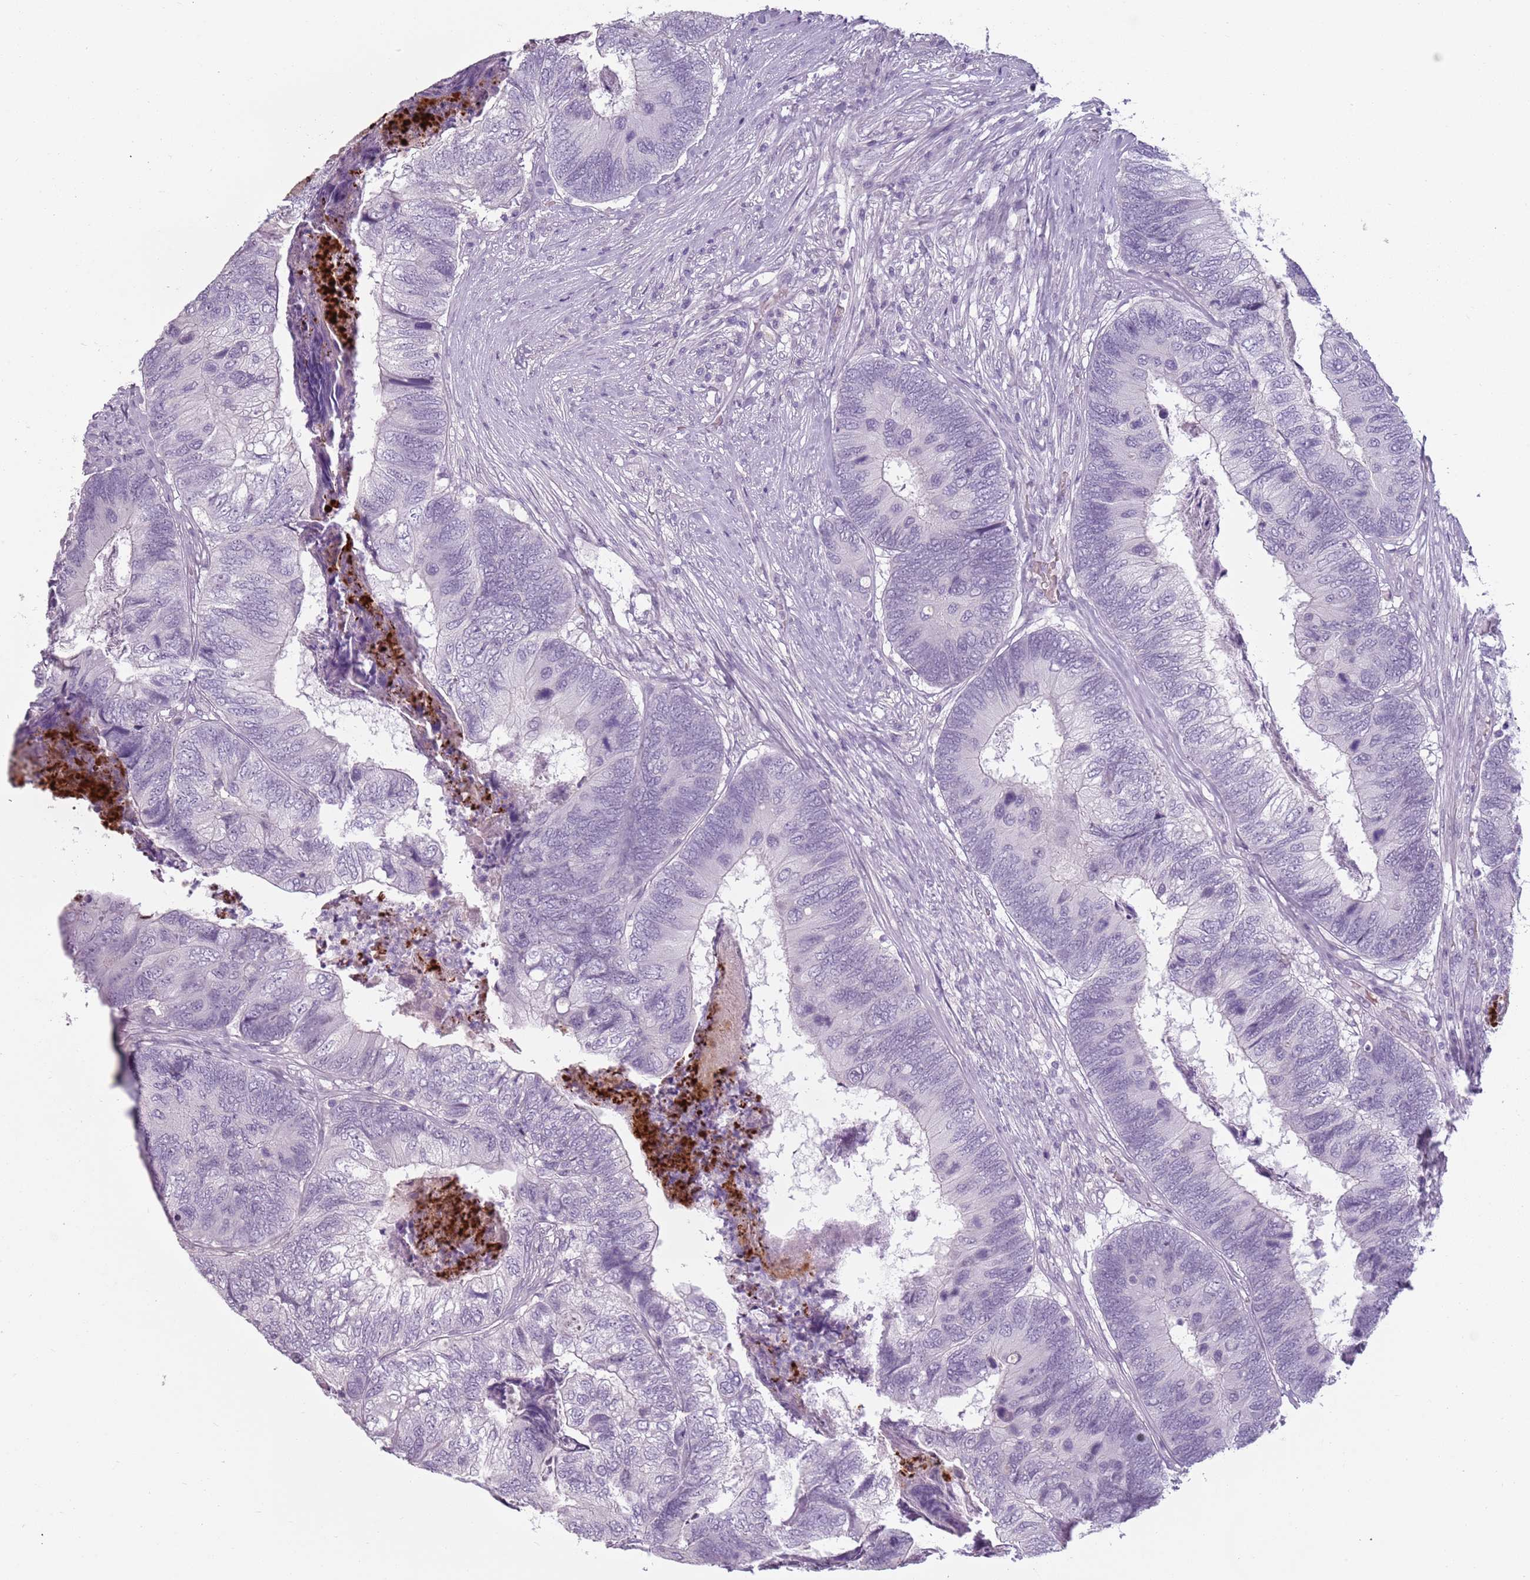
{"staining": {"intensity": "negative", "quantity": "none", "location": "none"}, "tissue": "colorectal cancer", "cell_type": "Tumor cells", "image_type": "cancer", "snomed": [{"axis": "morphology", "description": "Adenocarcinoma, NOS"}, {"axis": "topography", "description": "Colon"}], "caption": "Tumor cells show no significant protein positivity in adenocarcinoma (colorectal). The staining is performed using DAB brown chromogen with nuclei counter-stained in using hematoxylin.", "gene": "PIEZO1", "patient": {"sex": "female", "age": 67}}